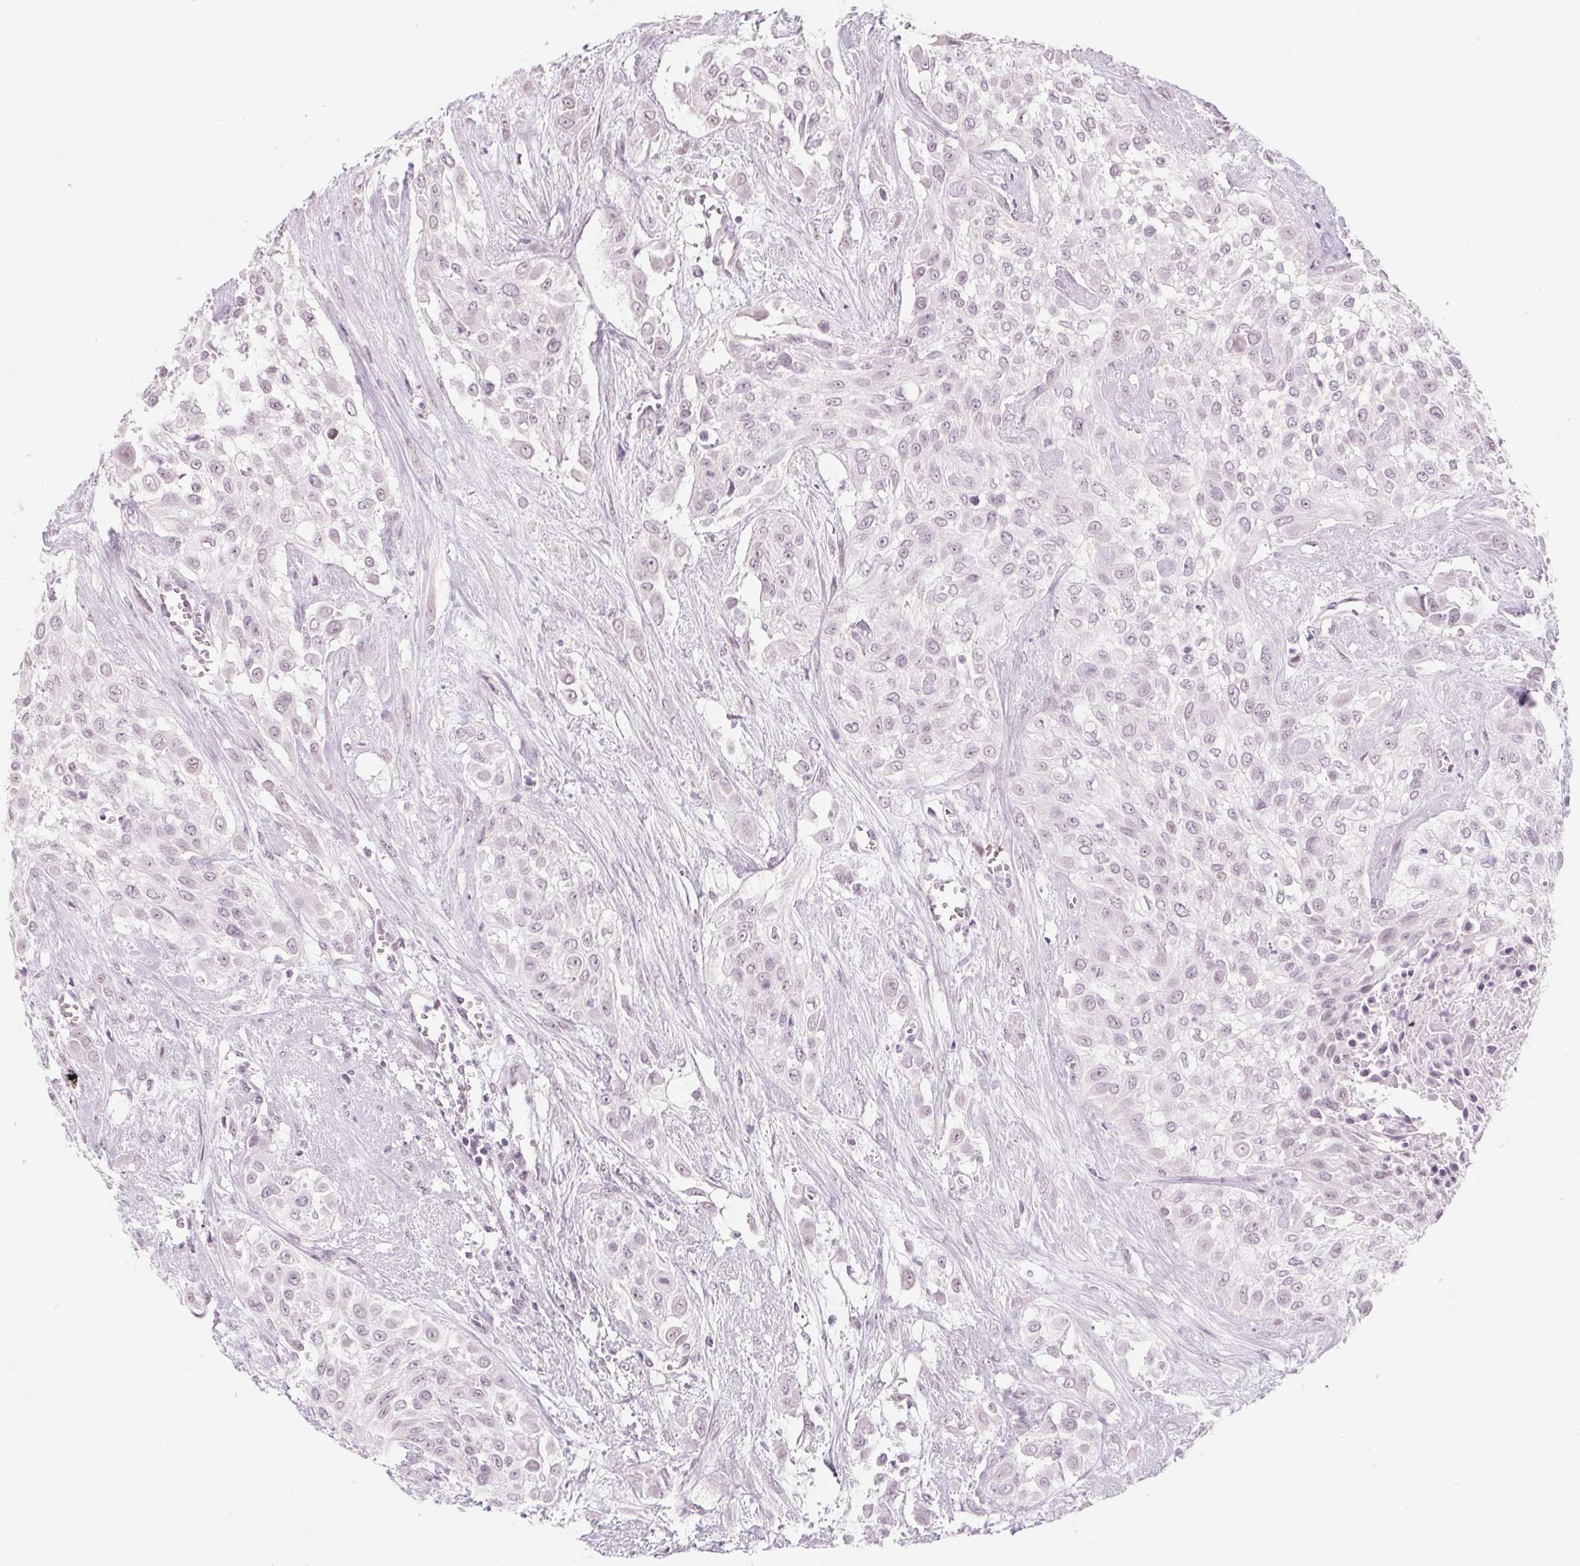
{"staining": {"intensity": "negative", "quantity": "none", "location": "none"}, "tissue": "urothelial cancer", "cell_type": "Tumor cells", "image_type": "cancer", "snomed": [{"axis": "morphology", "description": "Urothelial carcinoma, High grade"}, {"axis": "topography", "description": "Urinary bladder"}], "caption": "This is a image of immunohistochemistry (IHC) staining of urothelial cancer, which shows no positivity in tumor cells.", "gene": "KCNQ2", "patient": {"sex": "male", "age": 57}}